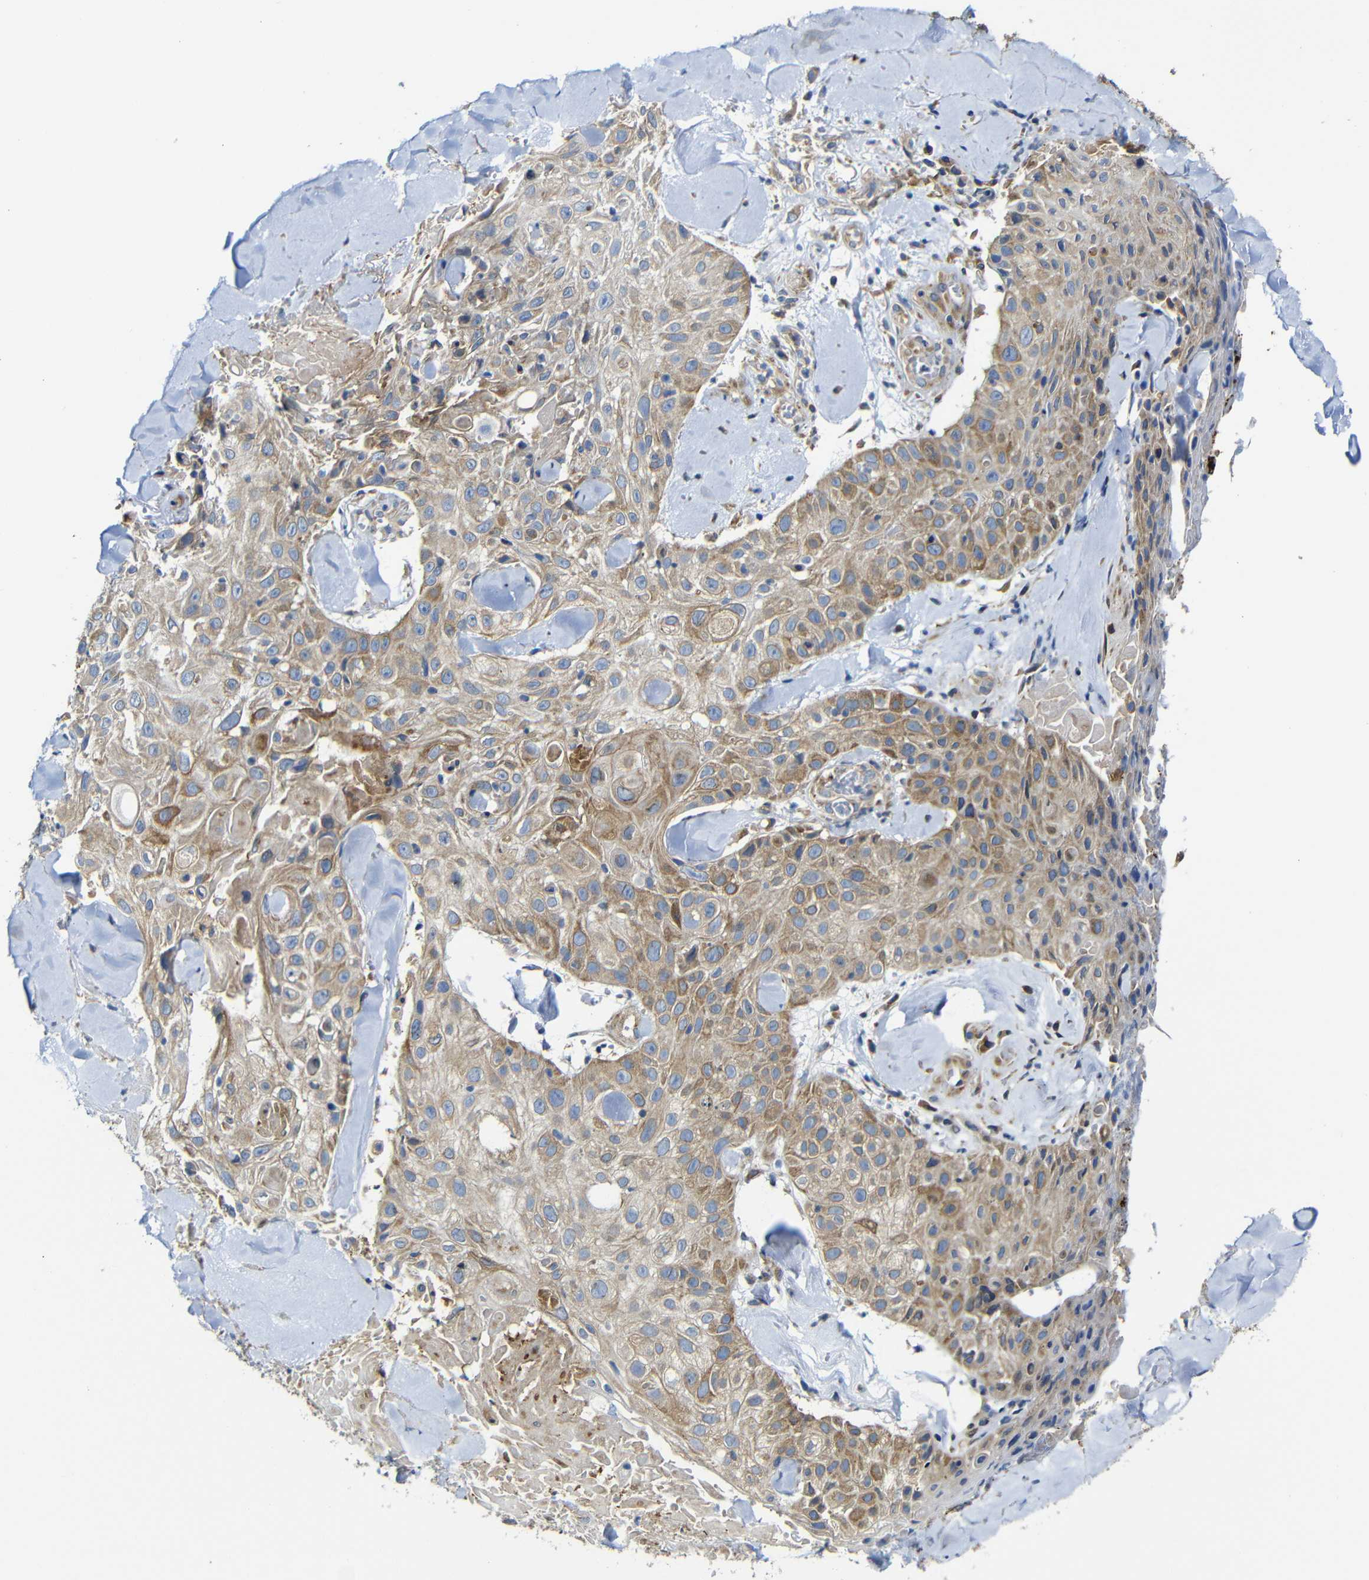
{"staining": {"intensity": "moderate", "quantity": "25%-75%", "location": "cytoplasmic/membranous"}, "tissue": "skin cancer", "cell_type": "Tumor cells", "image_type": "cancer", "snomed": [{"axis": "morphology", "description": "Squamous cell carcinoma, NOS"}, {"axis": "topography", "description": "Skin"}], "caption": "Protein expression analysis of squamous cell carcinoma (skin) reveals moderate cytoplasmic/membranous staining in approximately 25%-75% of tumor cells.", "gene": "CLCC1", "patient": {"sex": "male", "age": 86}}